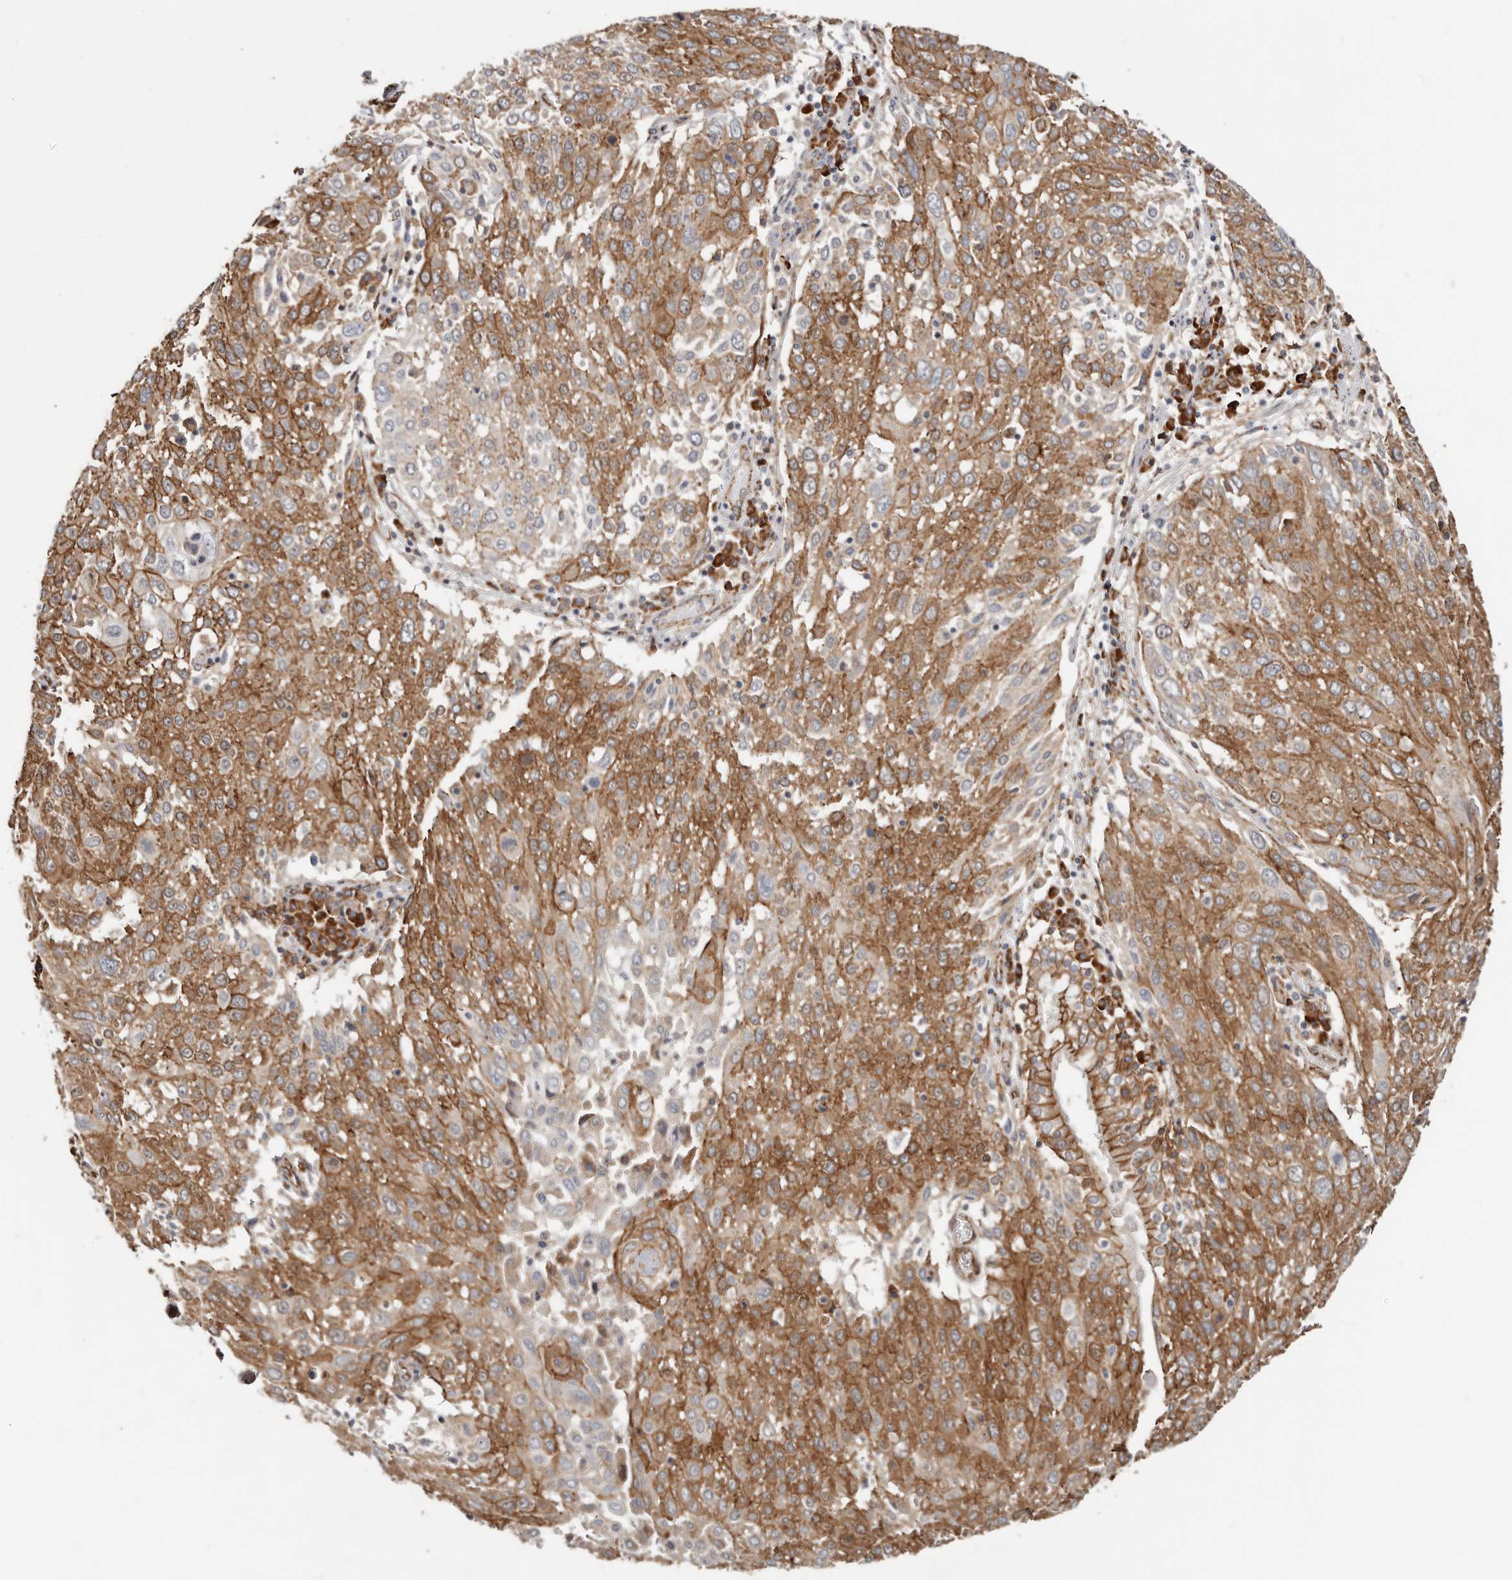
{"staining": {"intensity": "strong", "quantity": ">75%", "location": "cytoplasmic/membranous"}, "tissue": "lung cancer", "cell_type": "Tumor cells", "image_type": "cancer", "snomed": [{"axis": "morphology", "description": "Squamous cell carcinoma, NOS"}, {"axis": "topography", "description": "Lung"}], "caption": "This is an image of immunohistochemistry (IHC) staining of lung cancer, which shows strong expression in the cytoplasmic/membranous of tumor cells.", "gene": "CTNNB1", "patient": {"sex": "male", "age": 65}}